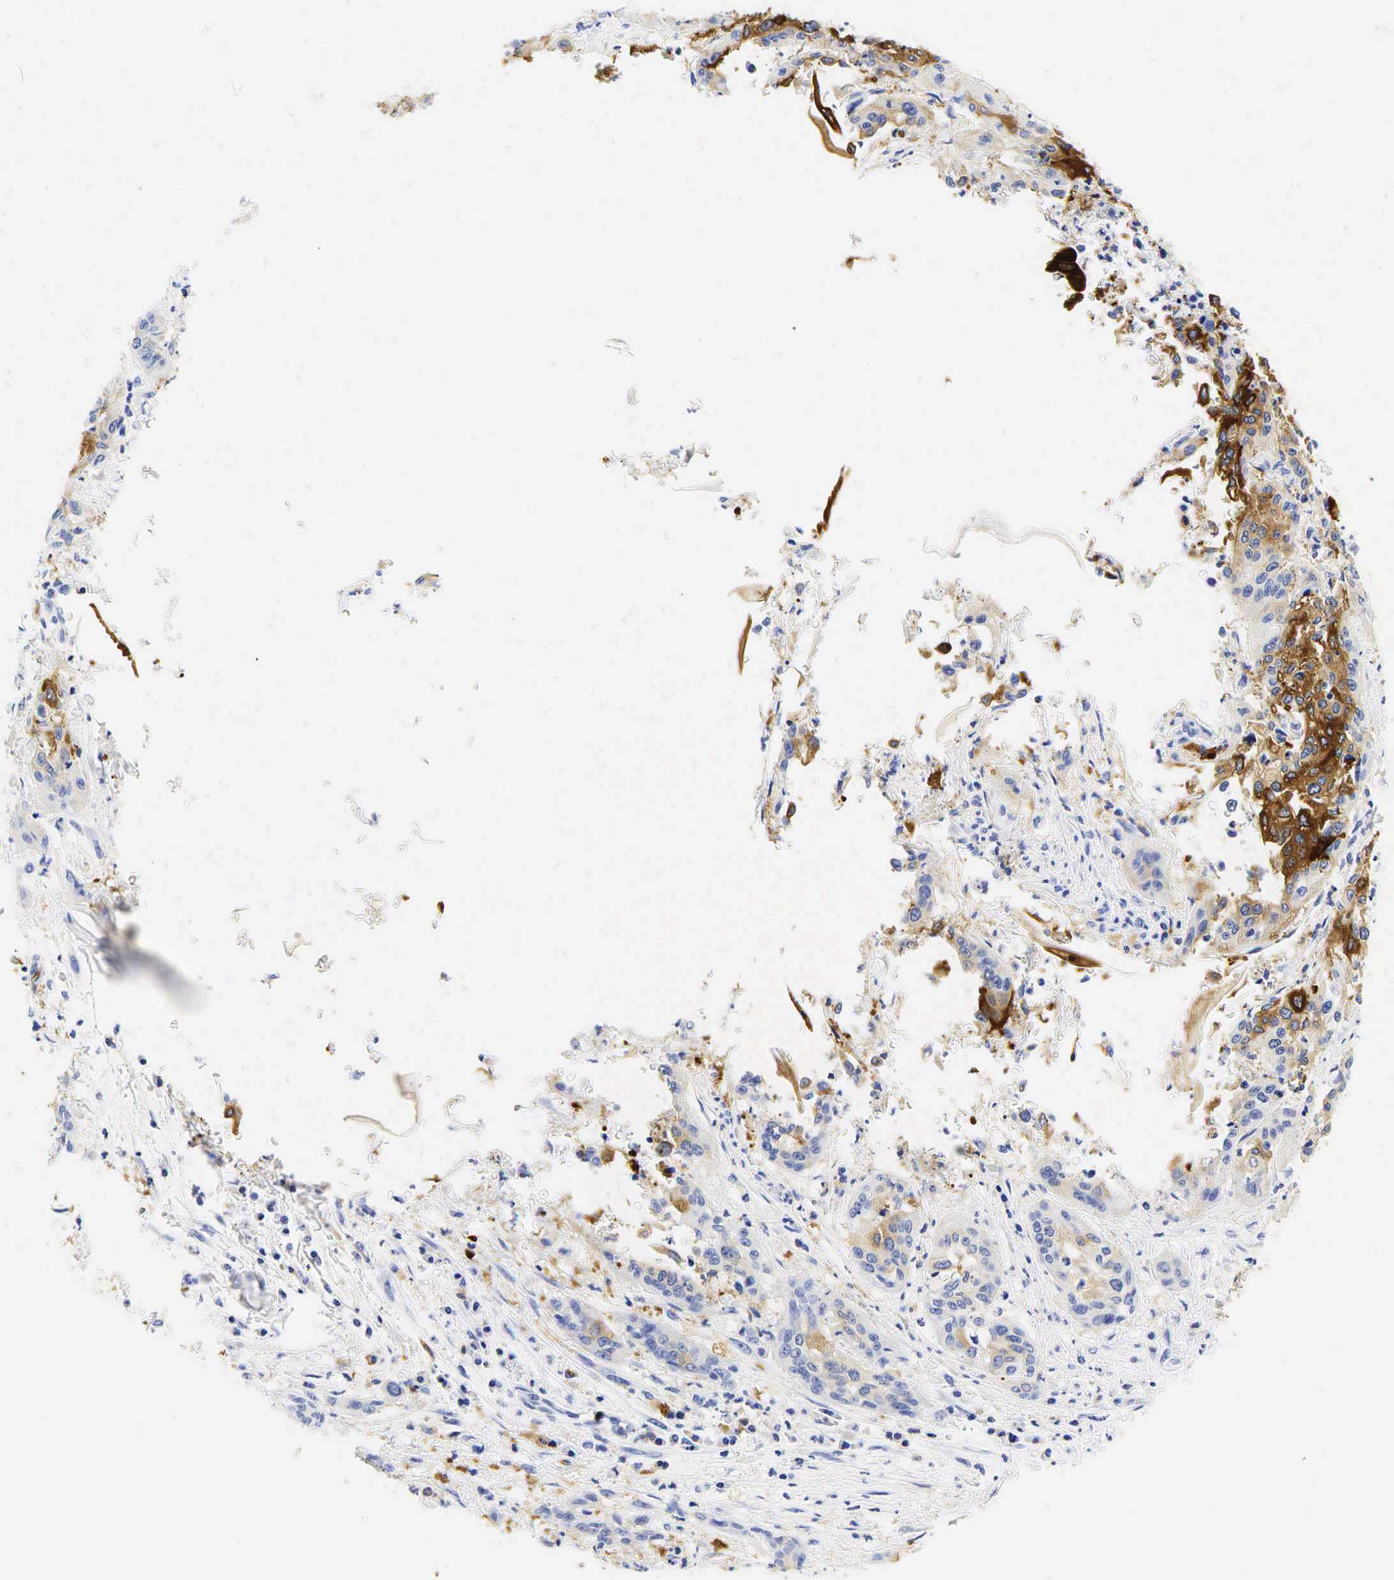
{"staining": {"intensity": "strong", "quantity": "<25%", "location": "cytoplasmic/membranous"}, "tissue": "cervical cancer", "cell_type": "Tumor cells", "image_type": "cancer", "snomed": [{"axis": "morphology", "description": "Squamous cell carcinoma, NOS"}, {"axis": "topography", "description": "Cervix"}], "caption": "Immunohistochemical staining of squamous cell carcinoma (cervical) exhibits medium levels of strong cytoplasmic/membranous protein expression in approximately <25% of tumor cells.", "gene": "TNFRSF8", "patient": {"sex": "female", "age": 41}}